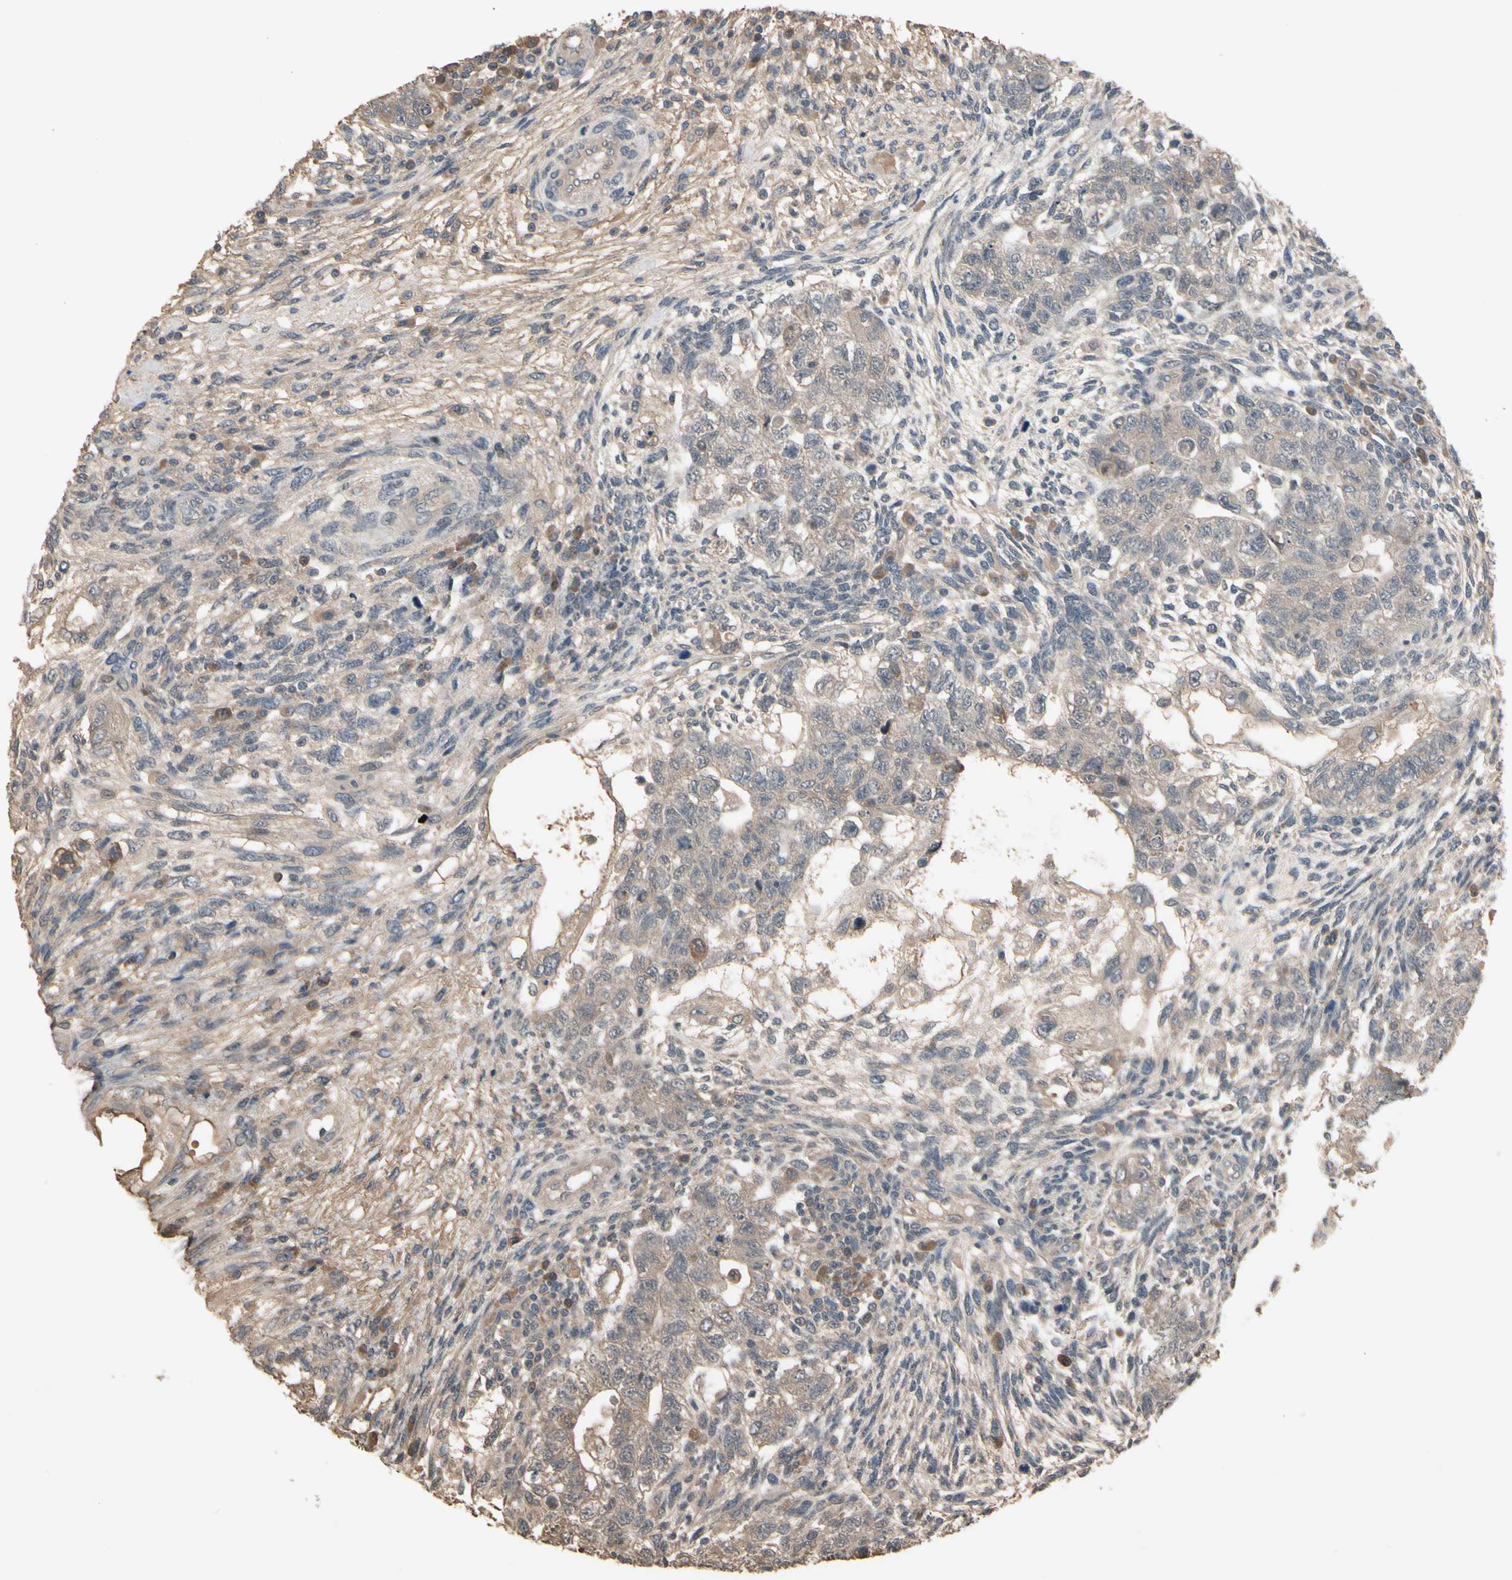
{"staining": {"intensity": "moderate", "quantity": ">75%", "location": "cytoplasmic/membranous"}, "tissue": "testis cancer", "cell_type": "Tumor cells", "image_type": "cancer", "snomed": [{"axis": "morphology", "description": "Normal tissue, NOS"}, {"axis": "morphology", "description": "Carcinoma, Embryonal, NOS"}, {"axis": "topography", "description": "Testis"}], "caption": "The immunohistochemical stain labels moderate cytoplasmic/membranous staining in tumor cells of embryonal carcinoma (testis) tissue. The staining is performed using DAB (3,3'-diaminobenzidine) brown chromogen to label protein expression. The nuclei are counter-stained blue using hematoxylin.", "gene": "NSF", "patient": {"sex": "male", "age": 36}}